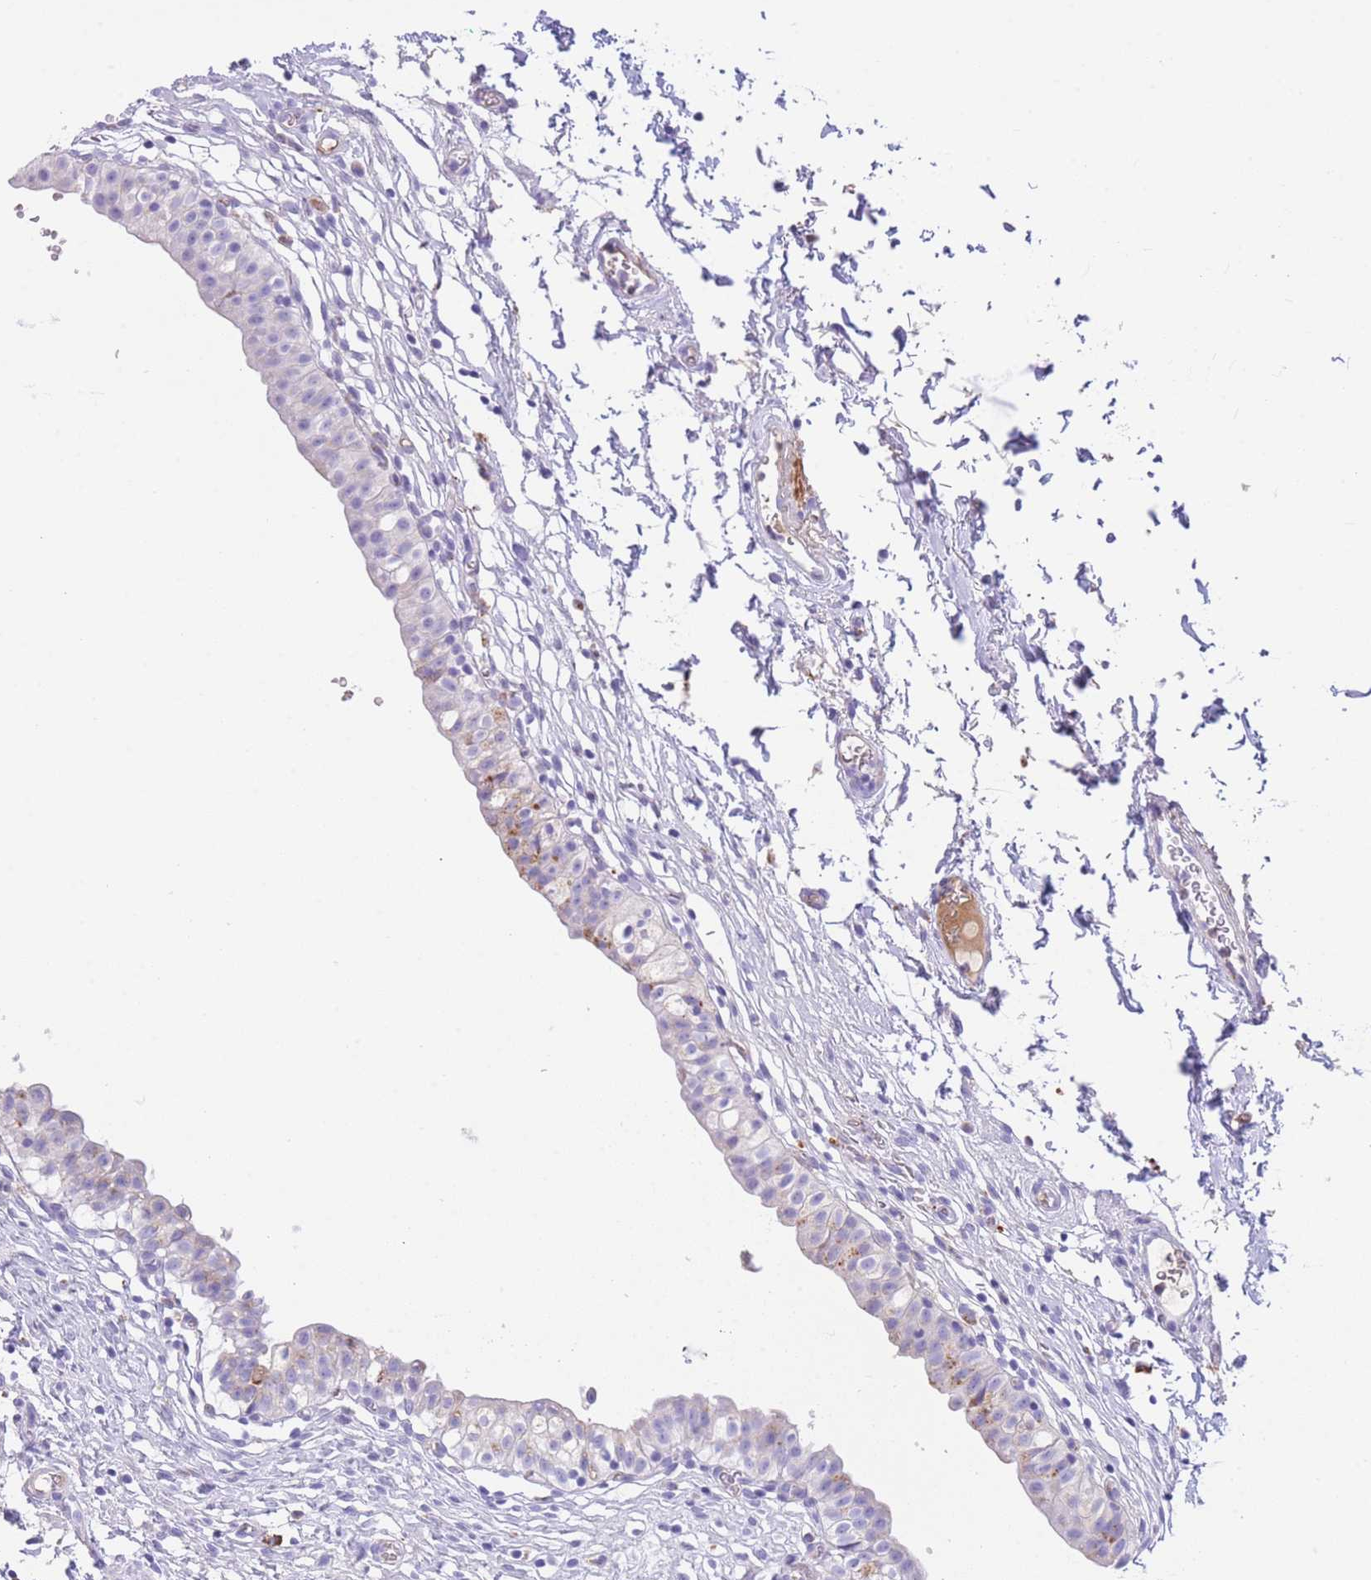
{"staining": {"intensity": "moderate", "quantity": "25%-75%", "location": "cytoplasmic/membranous"}, "tissue": "urinary bladder", "cell_type": "Urothelial cells", "image_type": "normal", "snomed": [{"axis": "morphology", "description": "Normal tissue, NOS"}, {"axis": "topography", "description": "Urinary bladder"}, {"axis": "topography", "description": "Peripheral nerve tissue"}], "caption": "A brown stain shows moderate cytoplasmic/membranous expression of a protein in urothelial cells of normal urinary bladder. (DAB = brown stain, brightfield microscopy at high magnification).", "gene": "PLBD1", "patient": {"sex": "male", "age": 55}}